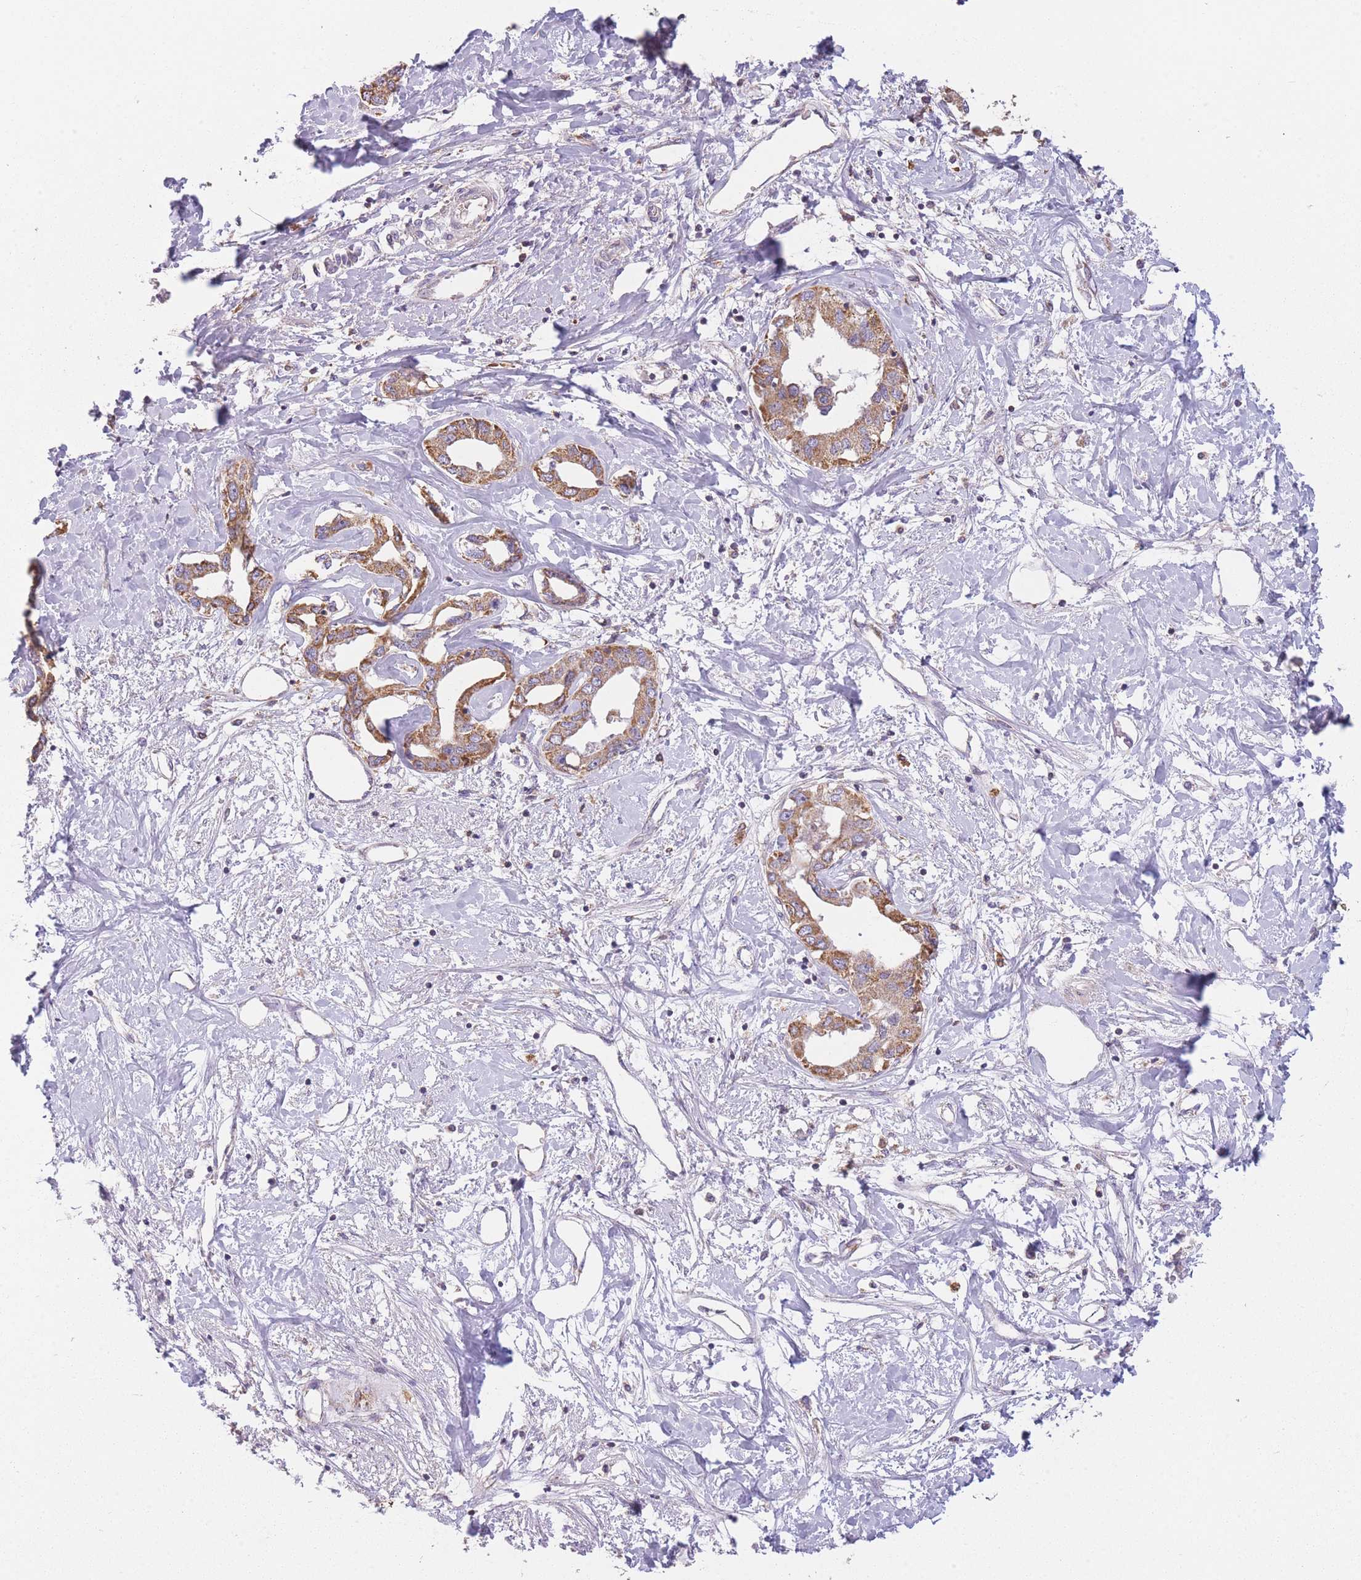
{"staining": {"intensity": "moderate", "quantity": ">75%", "location": "cytoplasmic/membranous"}, "tissue": "liver cancer", "cell_type": "Tumor cells", "image_type": "cancer", "snomed": [{"axis": "morphology", "description": "Cholangiocarcinoma"}, {"axis": "topography", "description": "Liver"}], "caption": "IHC (DAB (3,3'-diaminobenzidine)) staining of human liver cancer (cholangiocarcinoma) exhibits moderate cytoplasmic/membranous protein staining in approximately >75% of tumor cells.", "gene": "PRAM1", "patient": {"sex": "male", "age": 59}}